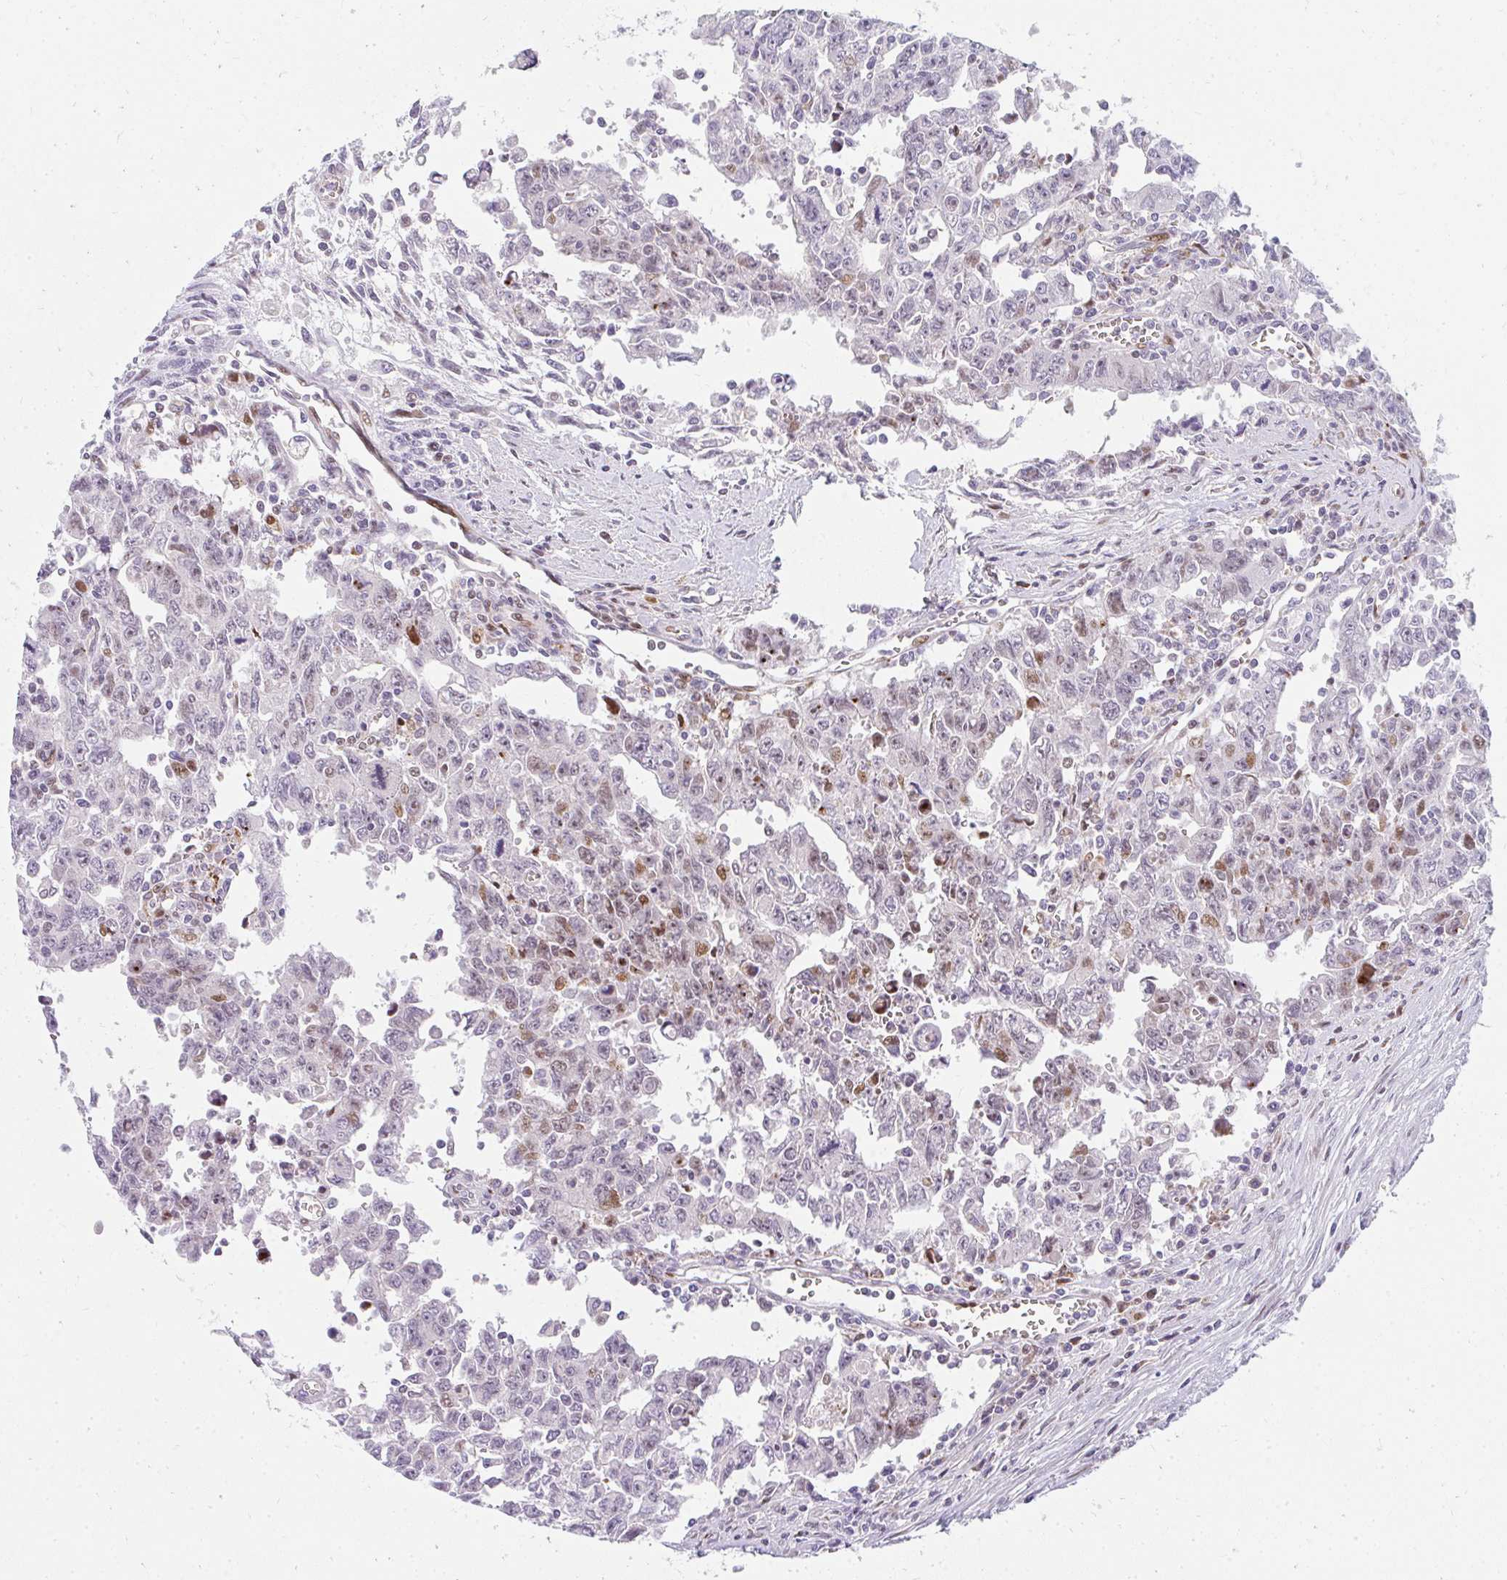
{"staining": {"intensity": "moderate", "quantity": "<25%", "location": "nuclear"}, "tissue": "testis cancer", "cell_type": "Tumor cells", "image_type": "cancer", "snomed": [{"axis": "morphology", "description": "Carcinoma, Embryonal, NOS"}, {"axis": "topography", "description": "Testis"}], "caption": "Tumor cells show low levels of moderate nuclear positivity in about <25% of cells in embryonal carcinoma (testis).", "gene": "PLA2G5", "patient": {"sex": "male", "age": 24}}